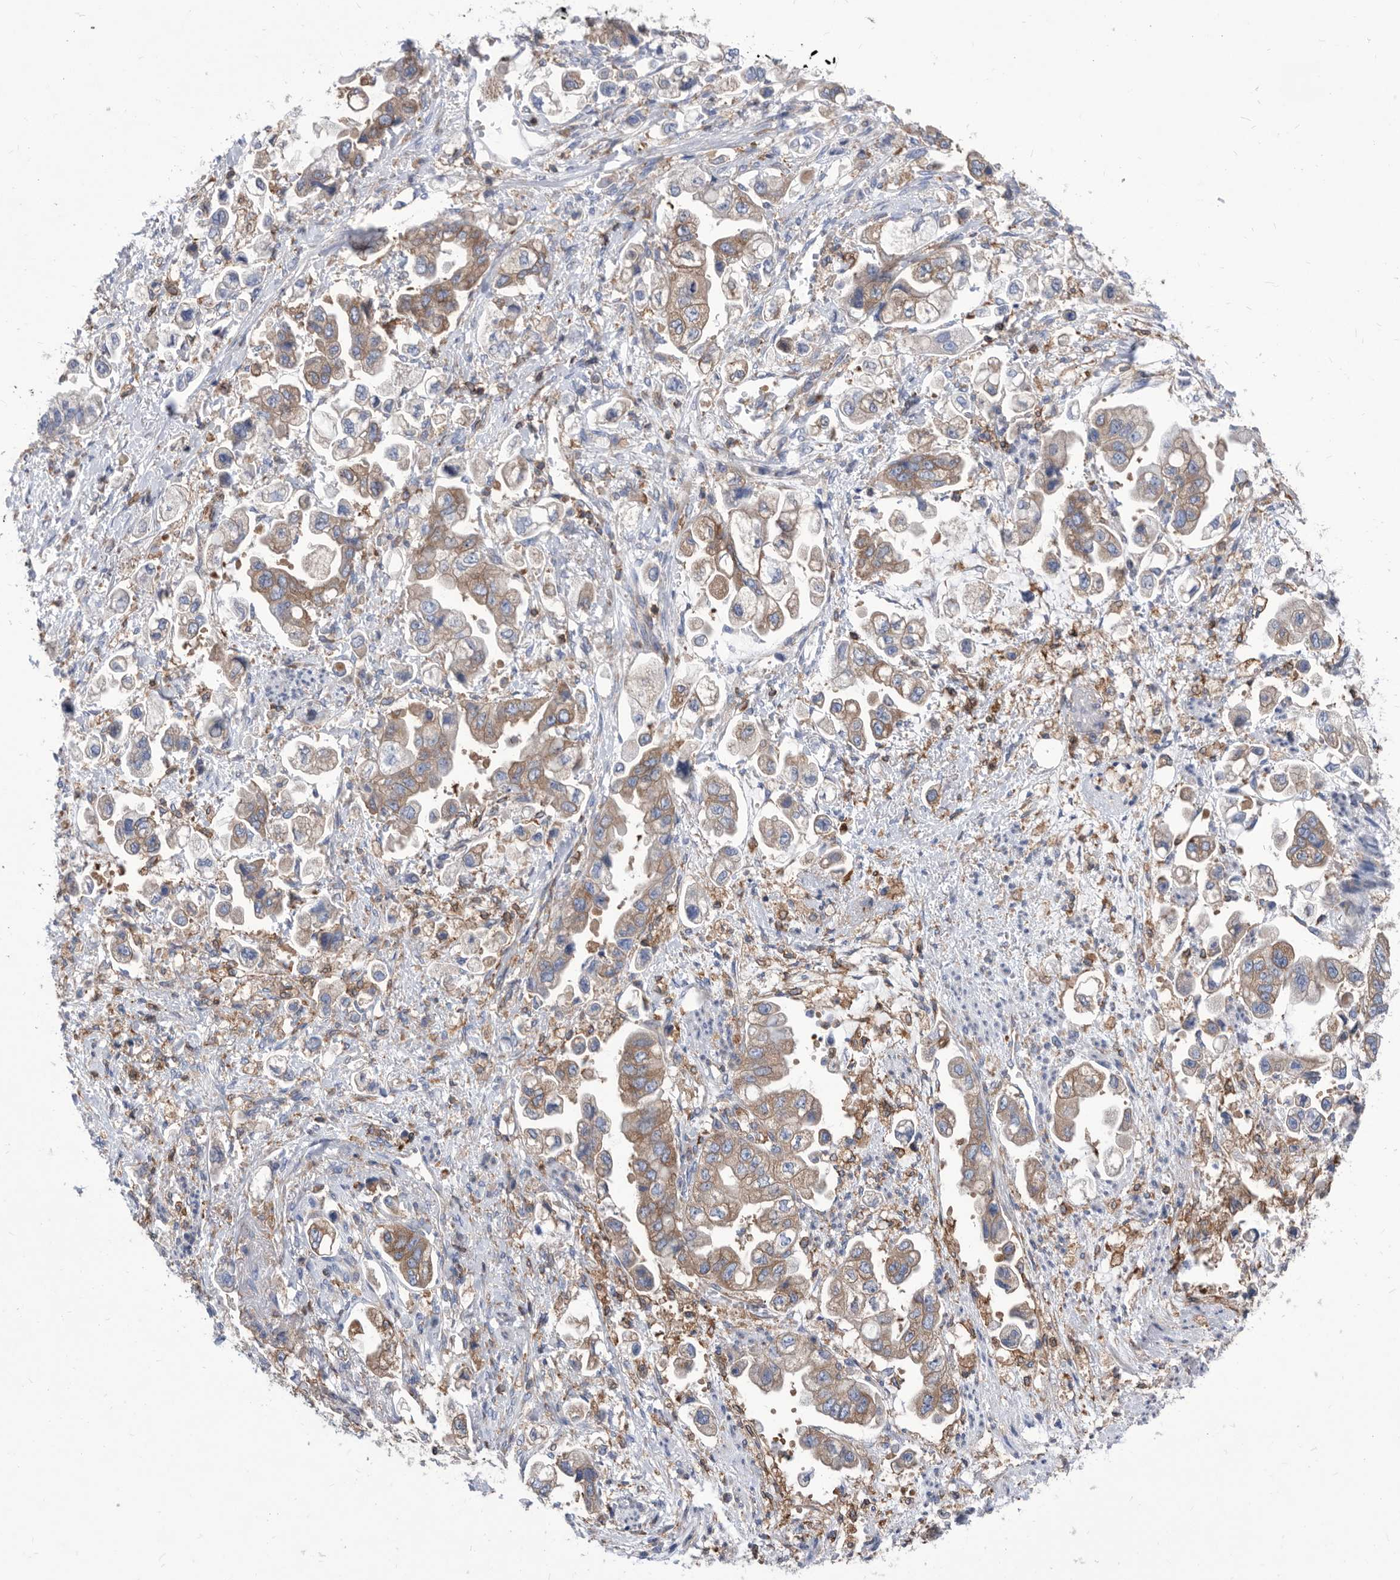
{"staining": {"intensity": "weak", "quantity": "25%-75%", "location": "cytoplasmic/membranous"}, "tissue": "stomach cancer", "cell_type": "Tumor cells", "image_type": "cancer", "snomed": [{"axis": "morphology", "description": "Adenocarcinoma, NOS"}, {"axis": "topography", "description": "Stomach"}], "caption": "Adenocarcinoma (stomach) stained for a protein displays weak cytoplasmic/membranous positivity in tumor cells.", "gene": "SMG7", "patient": {"sex": "male", "age": 62}}